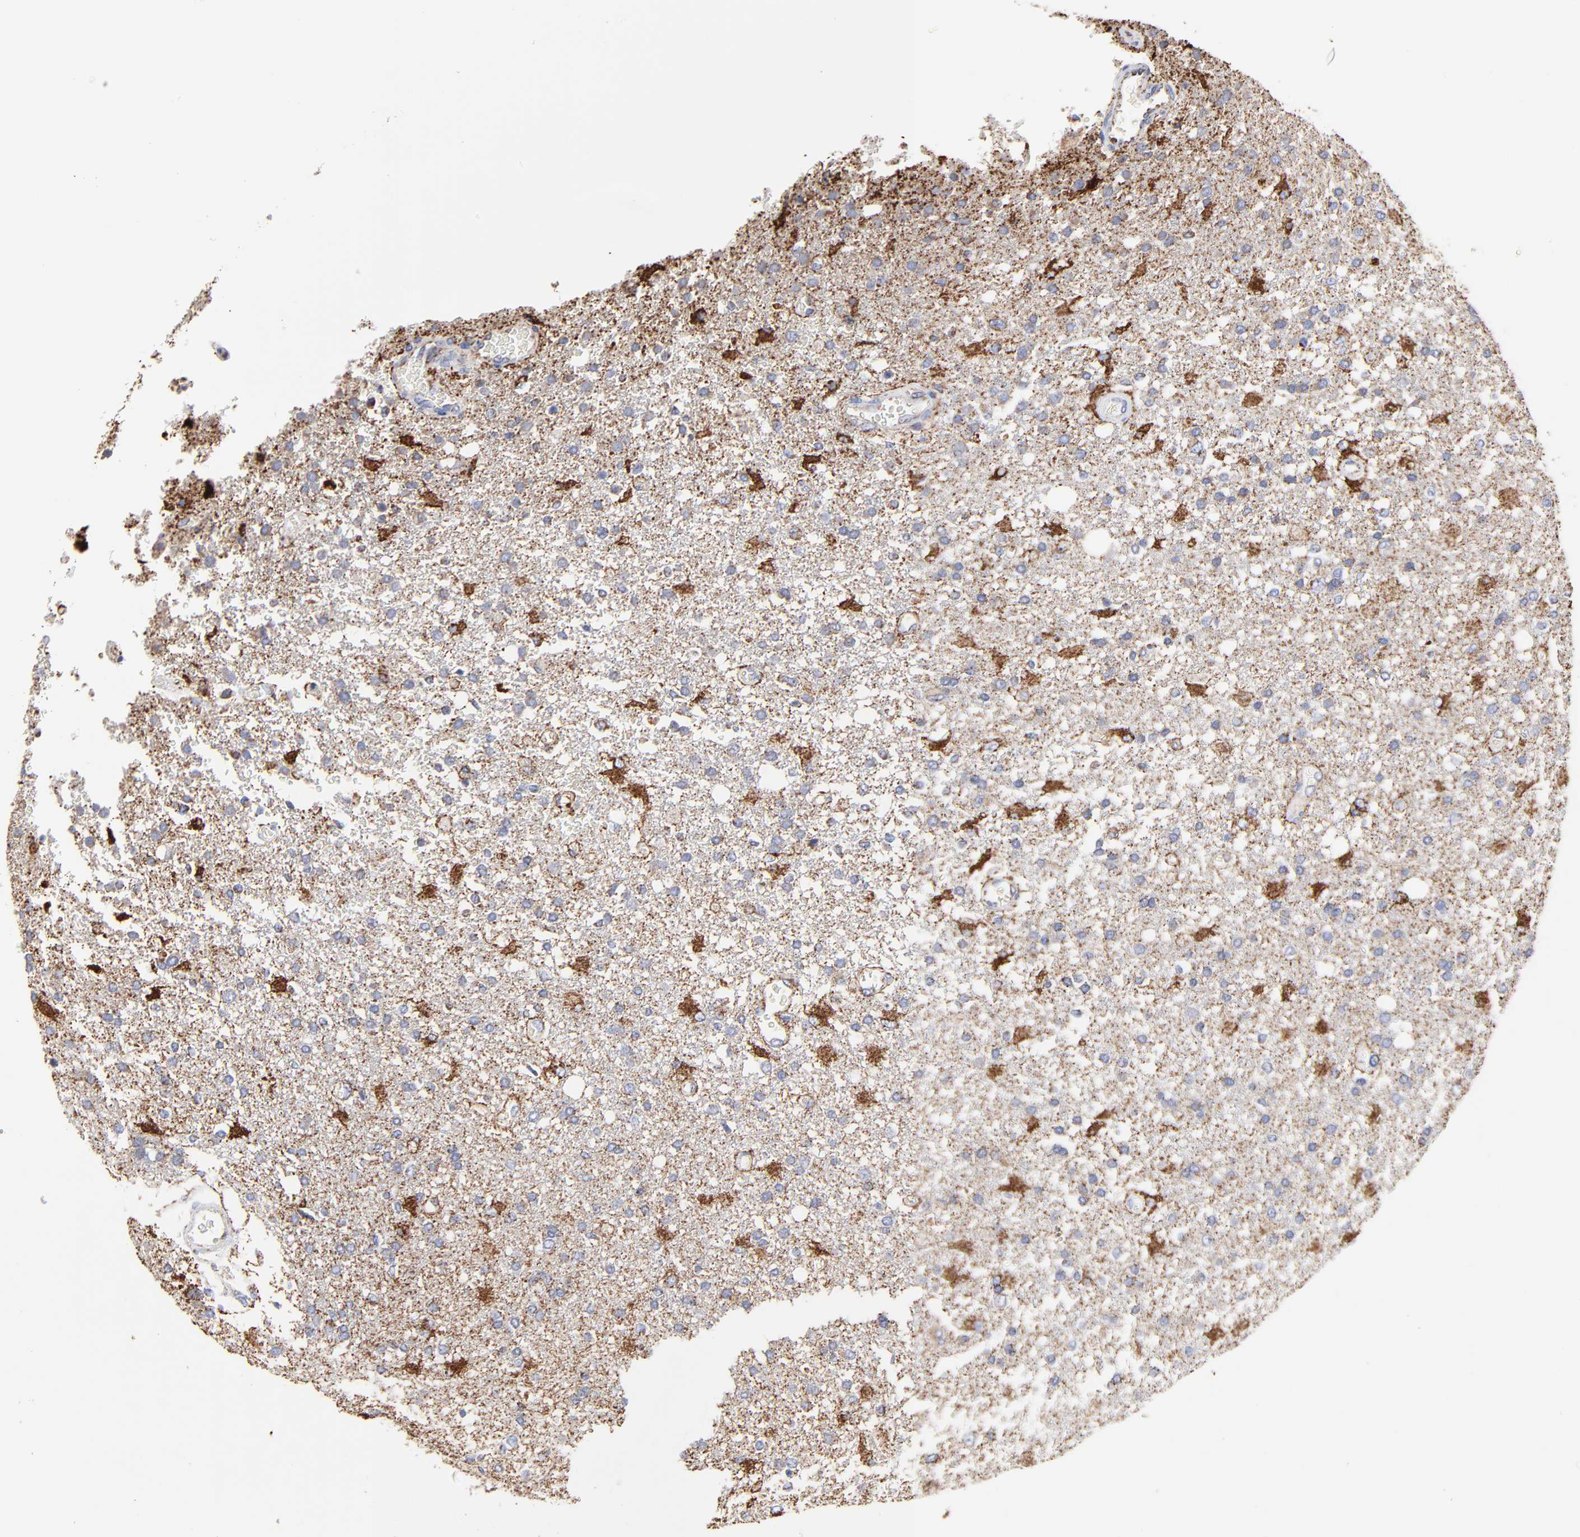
{"staining": {"intensity": "moderate", "quantity": "25%-75%", "location": "cytoplasmic/membranous"}, "tissue": "glioma", "cell_type": "Tumor cells", "image_type": "cancer", "snomed": [{"axis": "morphology", "description": "Glioma, malignant, High grade"}, {"axis": "topography", "description": "Cerebral cortex"}], "caption": "Immunohistochemical staining of glioma demonstrates medium levels of moderate cytoplasmic/membranous protein expression in about 25%-75% of tumor cells. (IHC, brightfield microscopy, high magnification).", "gene": "PINK1", "patient": {"sex": "male", "age": 79}}